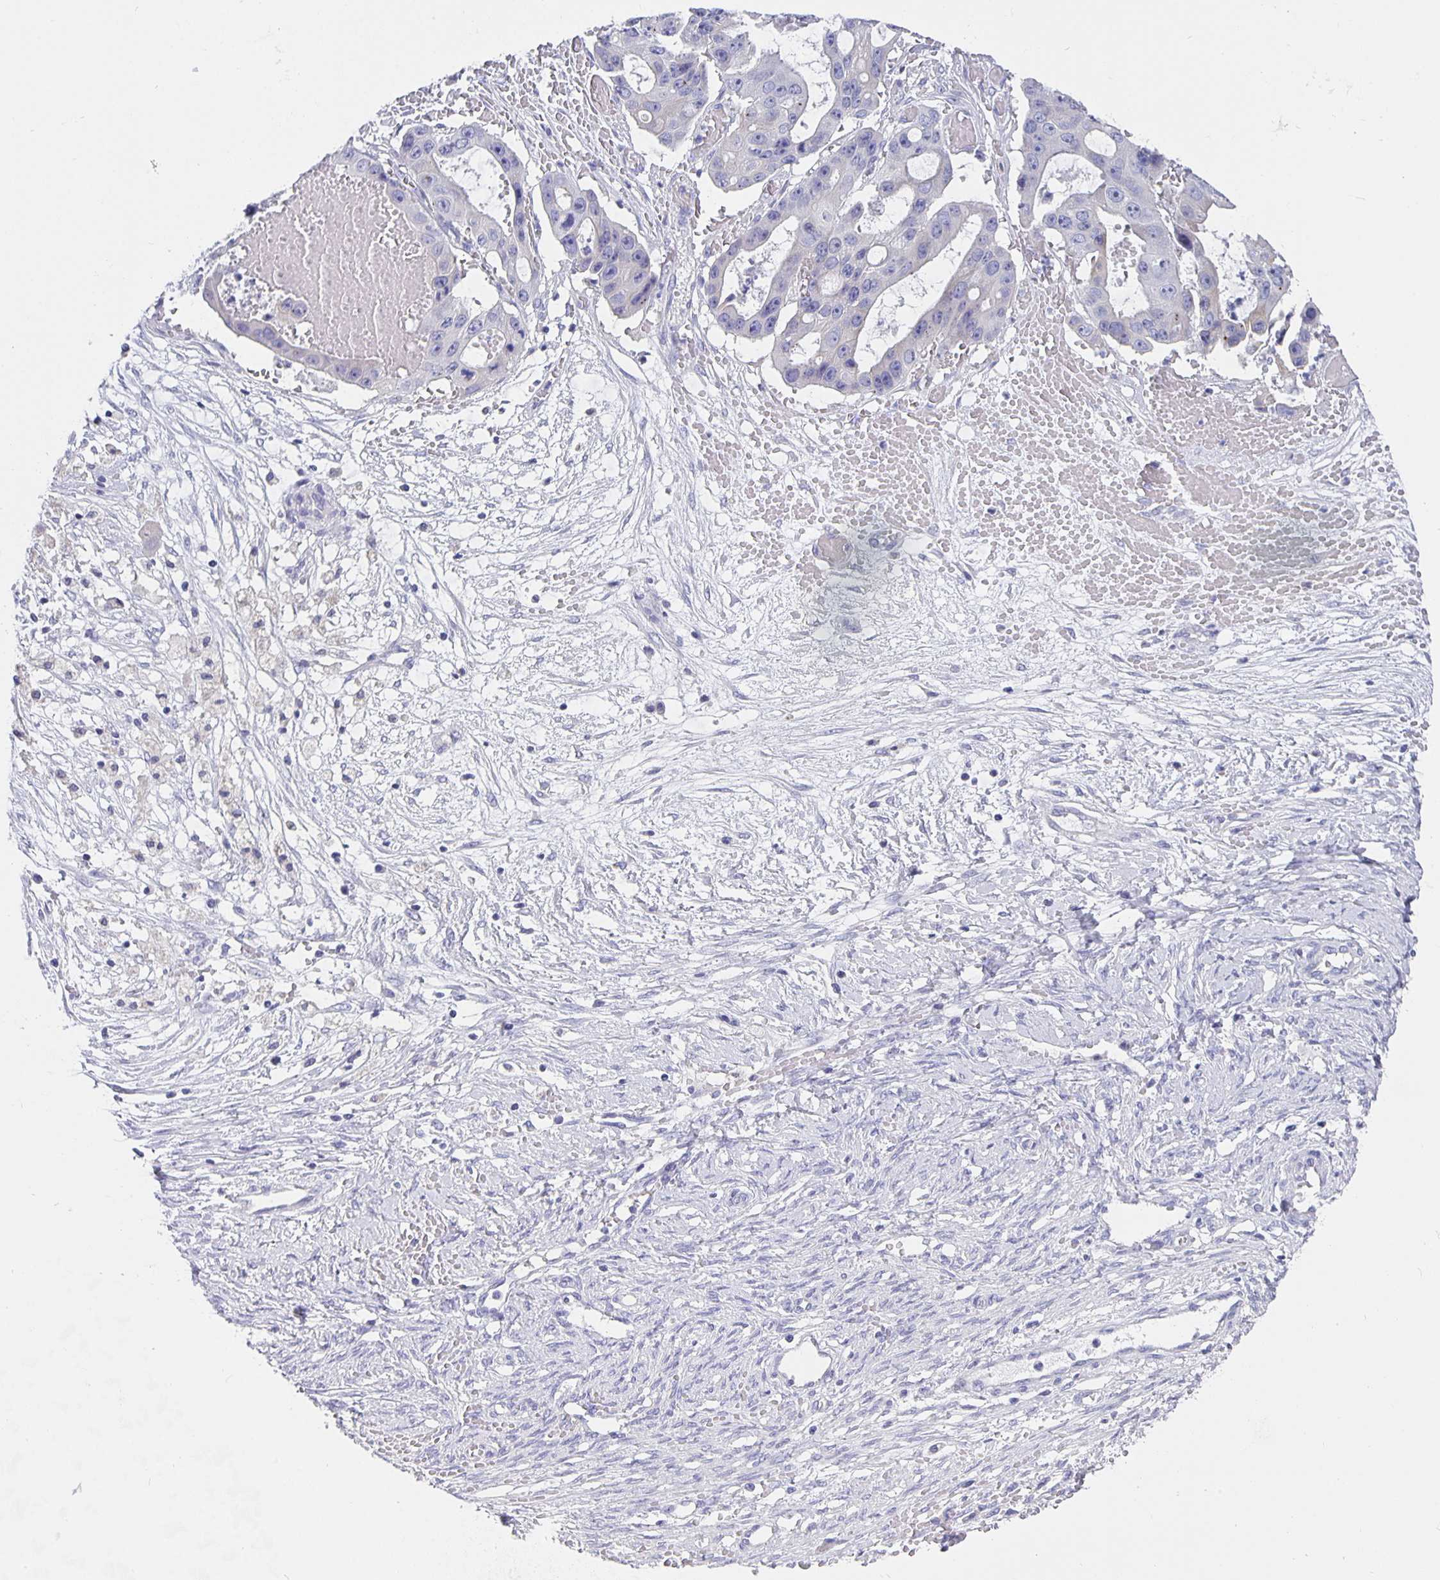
{"staining": {"intensity": "negative", "quantity": "none", "location": "none"}, "tissue": "ovarian cancer", "cell_type": "Tumor cells", "image_type": "cancer", "snomed": [{"axis": "morphology", "description": "Cystadenocarcinoma, serous, NOS"}, {"axis": "topography", "description": "Ovary"}], "caption": "Tumor cells show no significant protein positivity in ovarian cancer.", "gene": "CFAP74", "patient": {"sex": "female", "age": 56}}